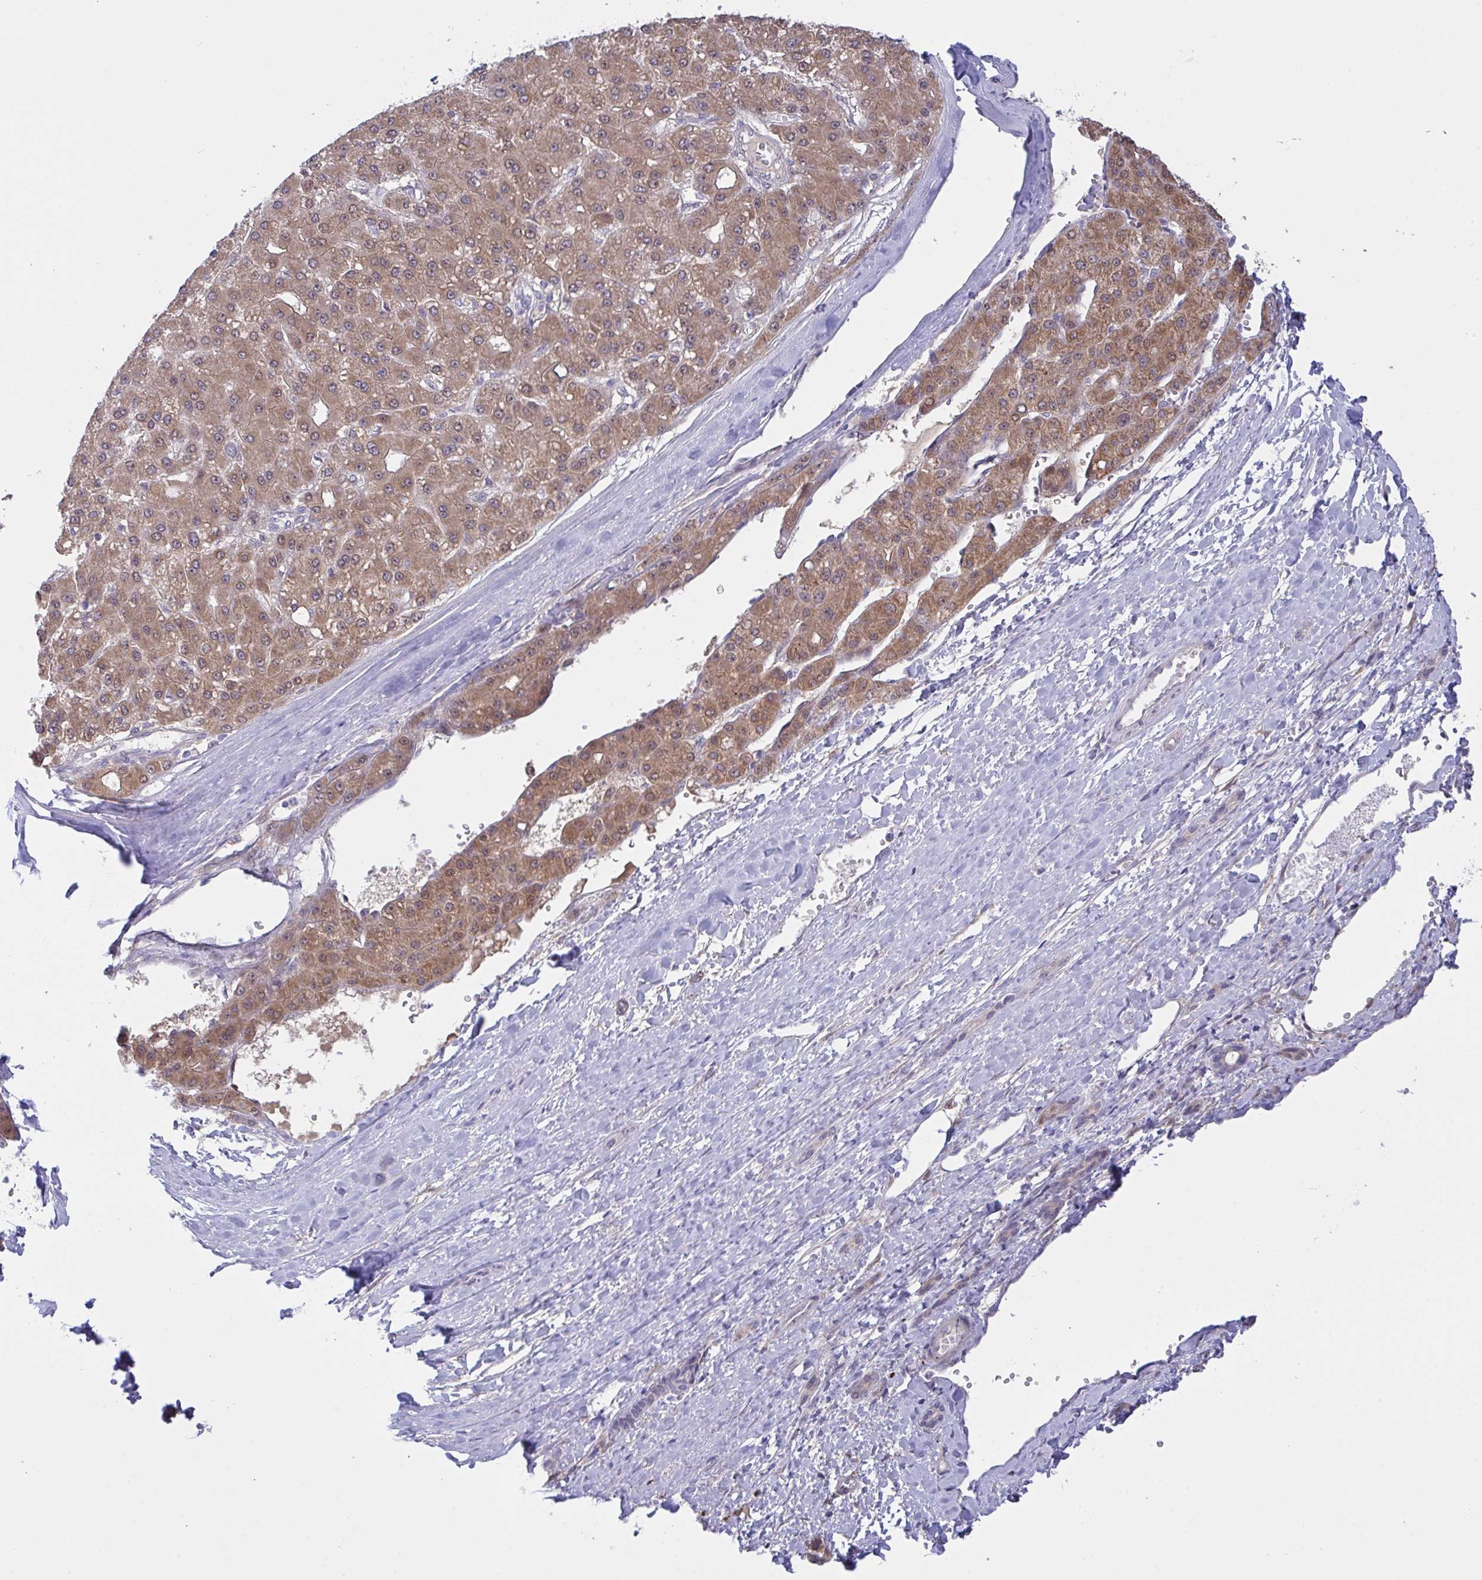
{"staining": {"intensity": "moderate", "quantity": ">75%", "location": "cytoplasmic/membranous"}, "tissue": "liver cancer", "cell_type": "Tumor cells", "image_type": "cancer", "snomed": [{"axis": "morphology", "description": "Carcinoma, Hepatocellular, NOS"}, {"axis": "topography", "description": "Liver"}], "caption": "DAB (3,3'-diaminobenzidine) immunohistochemical staining of hepatocellular carcinoma (liver) demonstrates moderate cytoplasmic/membranous protein staining in approximately >75% of tumor cells. (DAB (3,3'-diaminobenzidine) IHC, brown staining for protein, blue staining for nuclei).", "gene": "L3HYPDH", "patient": {"sex": "male", "age": 67}}